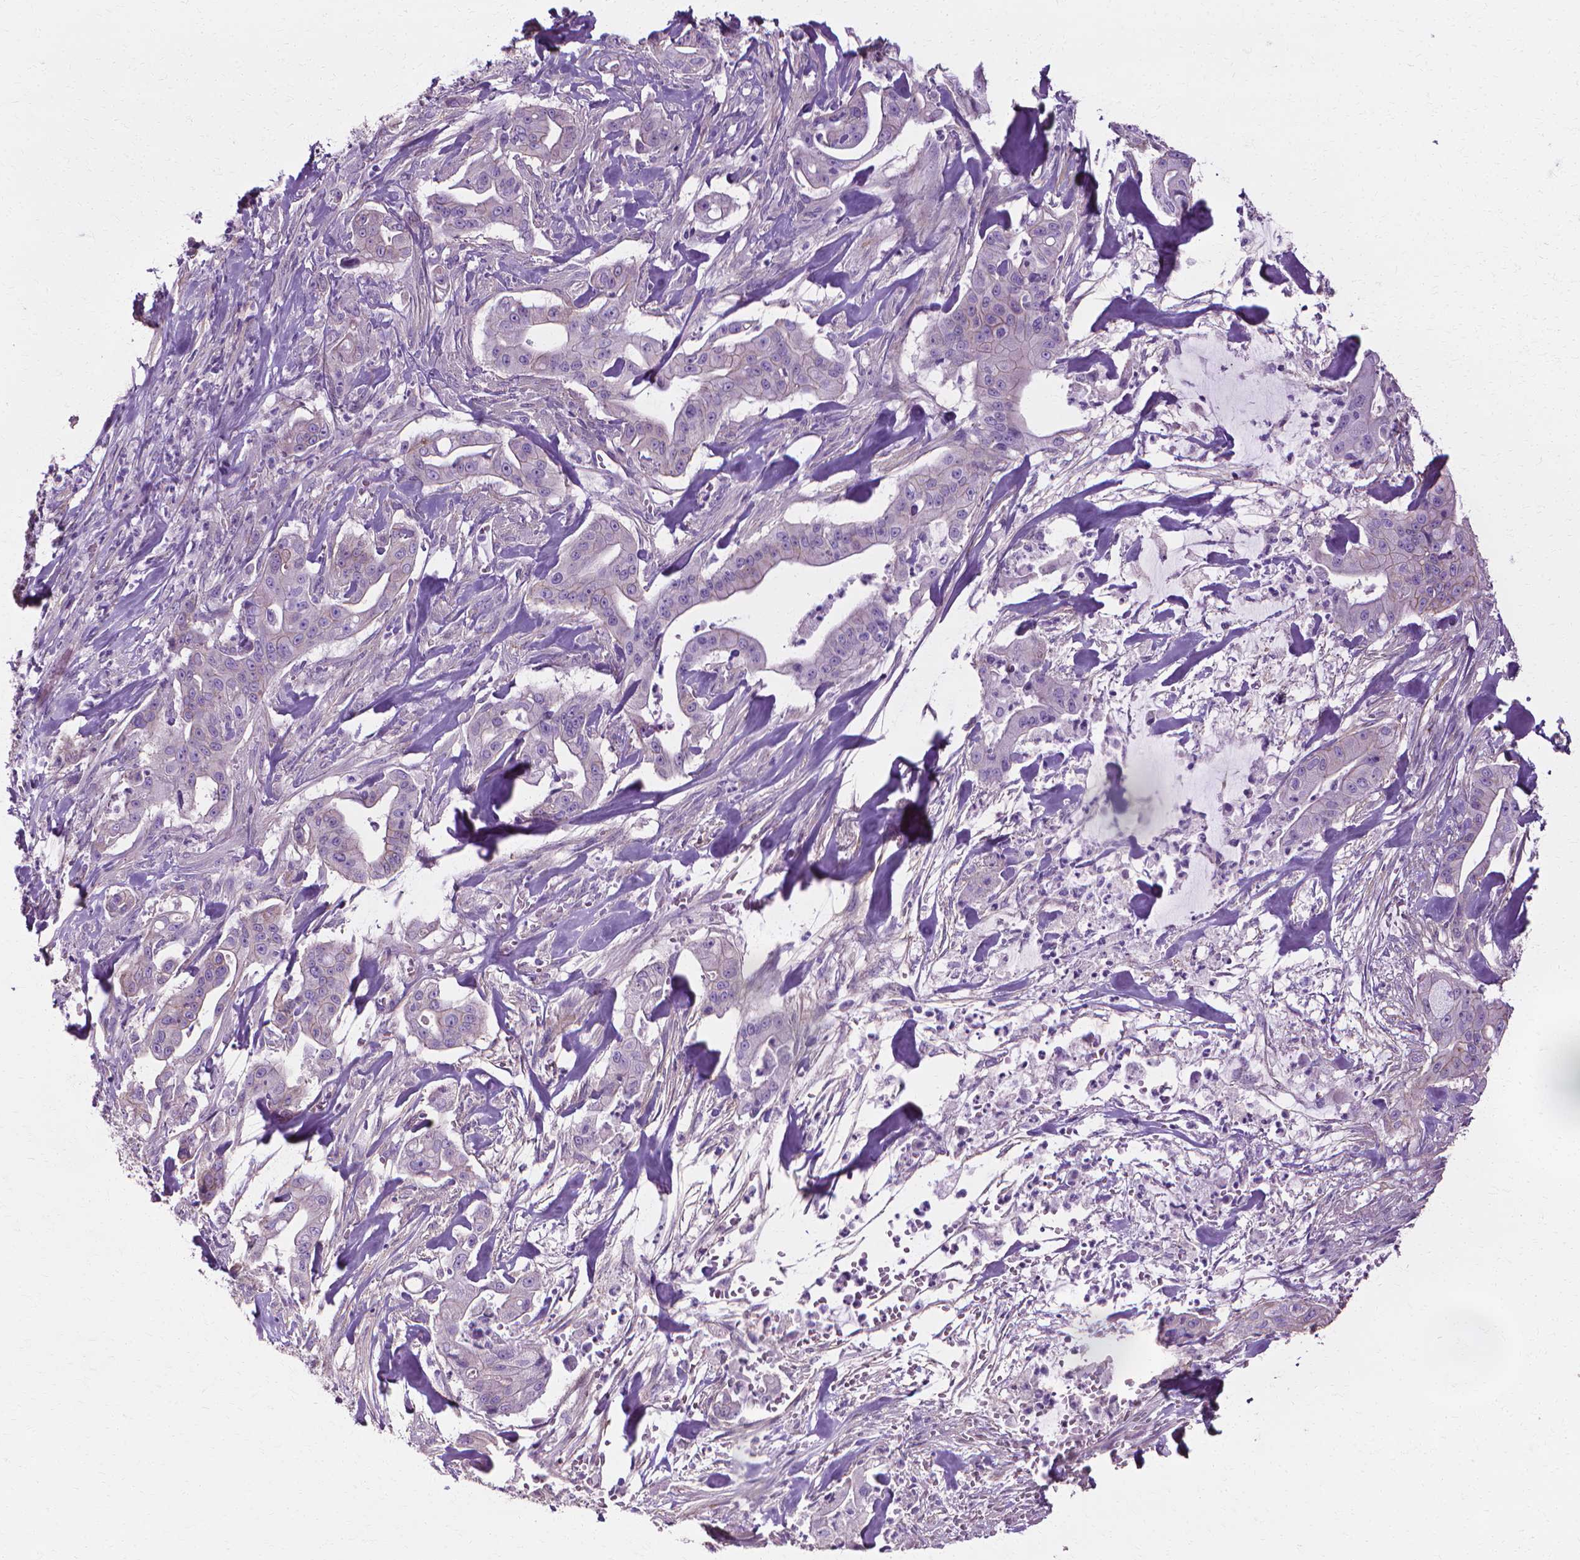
{"staining": {"intensity": "negative", "quantity": "none", "location": "none"}, "tissue": "pancreatic cancer", "cell_type": "Tumor cells", "image_type": "cancer", "snomed": [{"axis": "morphology", "description": "Normal tissue, NOS"}, {"axis": "morphology", "description": "Inflammation, NOS"}, {"axis": "morphology", "description": "Adenocarcinoma, NOS"}, {"axis": "topography", "description": "Pancreas"}], "caption": "Protein analysis of pancreatic cancer (adenocarcinoma) demonstrates no significant positivity in tumor cells. (DAB immunohistochemistry visualized using brightfield microscopy, high magnification).", "gene": "CFAP157", "patient": {"sex": "male", "age": 57}}